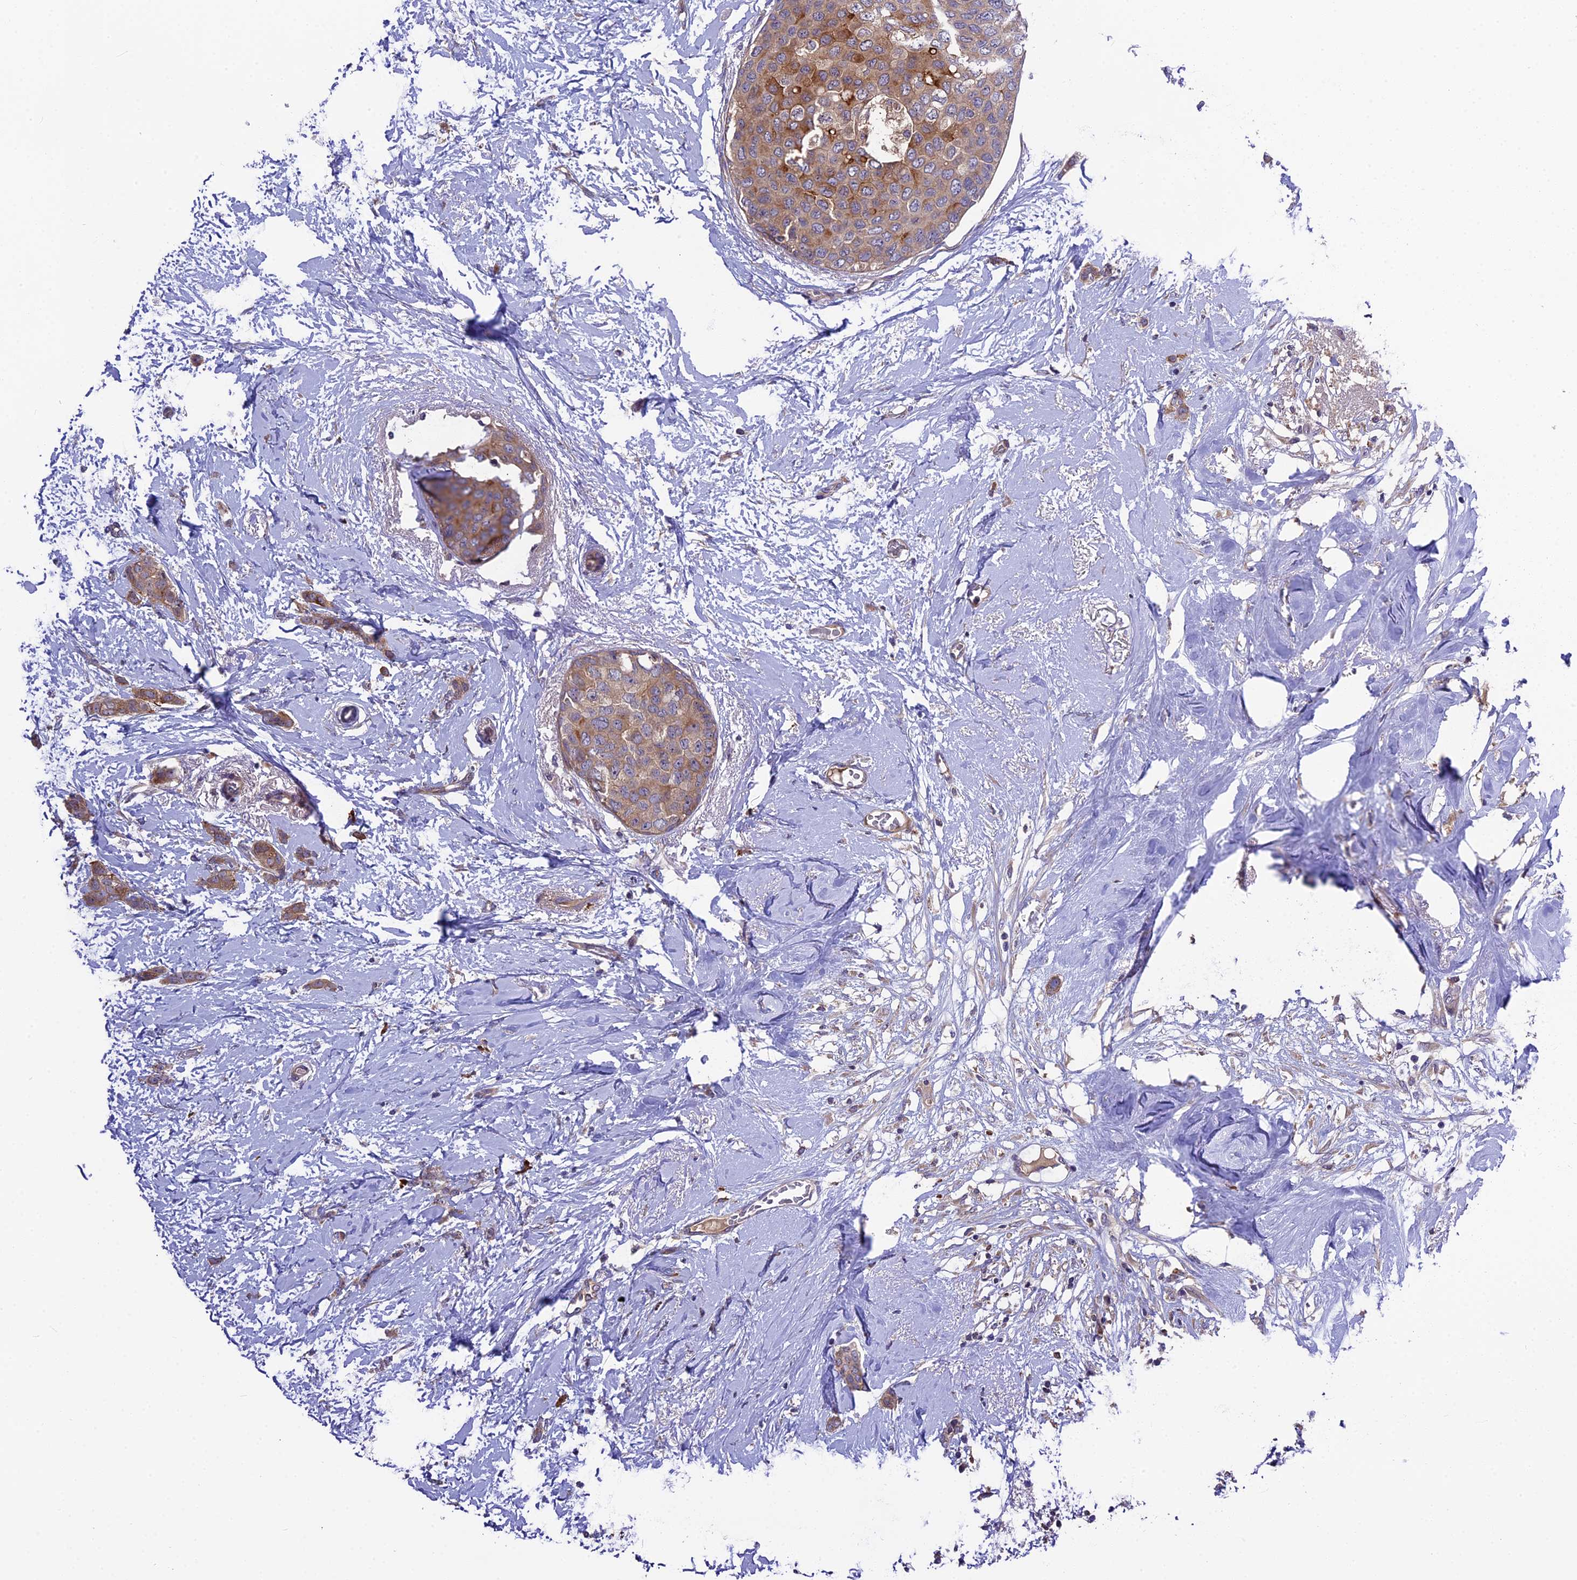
{"staining": {"intensity": "moderate", "quantity": ">75%", "location": "cytoplasmic/membranous"}, "tissue": "breast cancer", "cell_type": "Tumor cells", "image_type": "cancer", "snomed": [{"axis": "morphology", "description": "Duct carcinoma"}, {"axis": "topography", "description": "Breast"}], "caption": "DAB (3,3'-diaminobenzidine) immunohistochemical staining of breast infiltrating ductal carcinoma shows moderate cytoplasmic/membranous protein staining in about >75% of tumor cells. (Brightfield microscopy of DAB IHC at high magnification).", "gene": "ABCC10", "patient": {"sex": "female", "age": 72}}